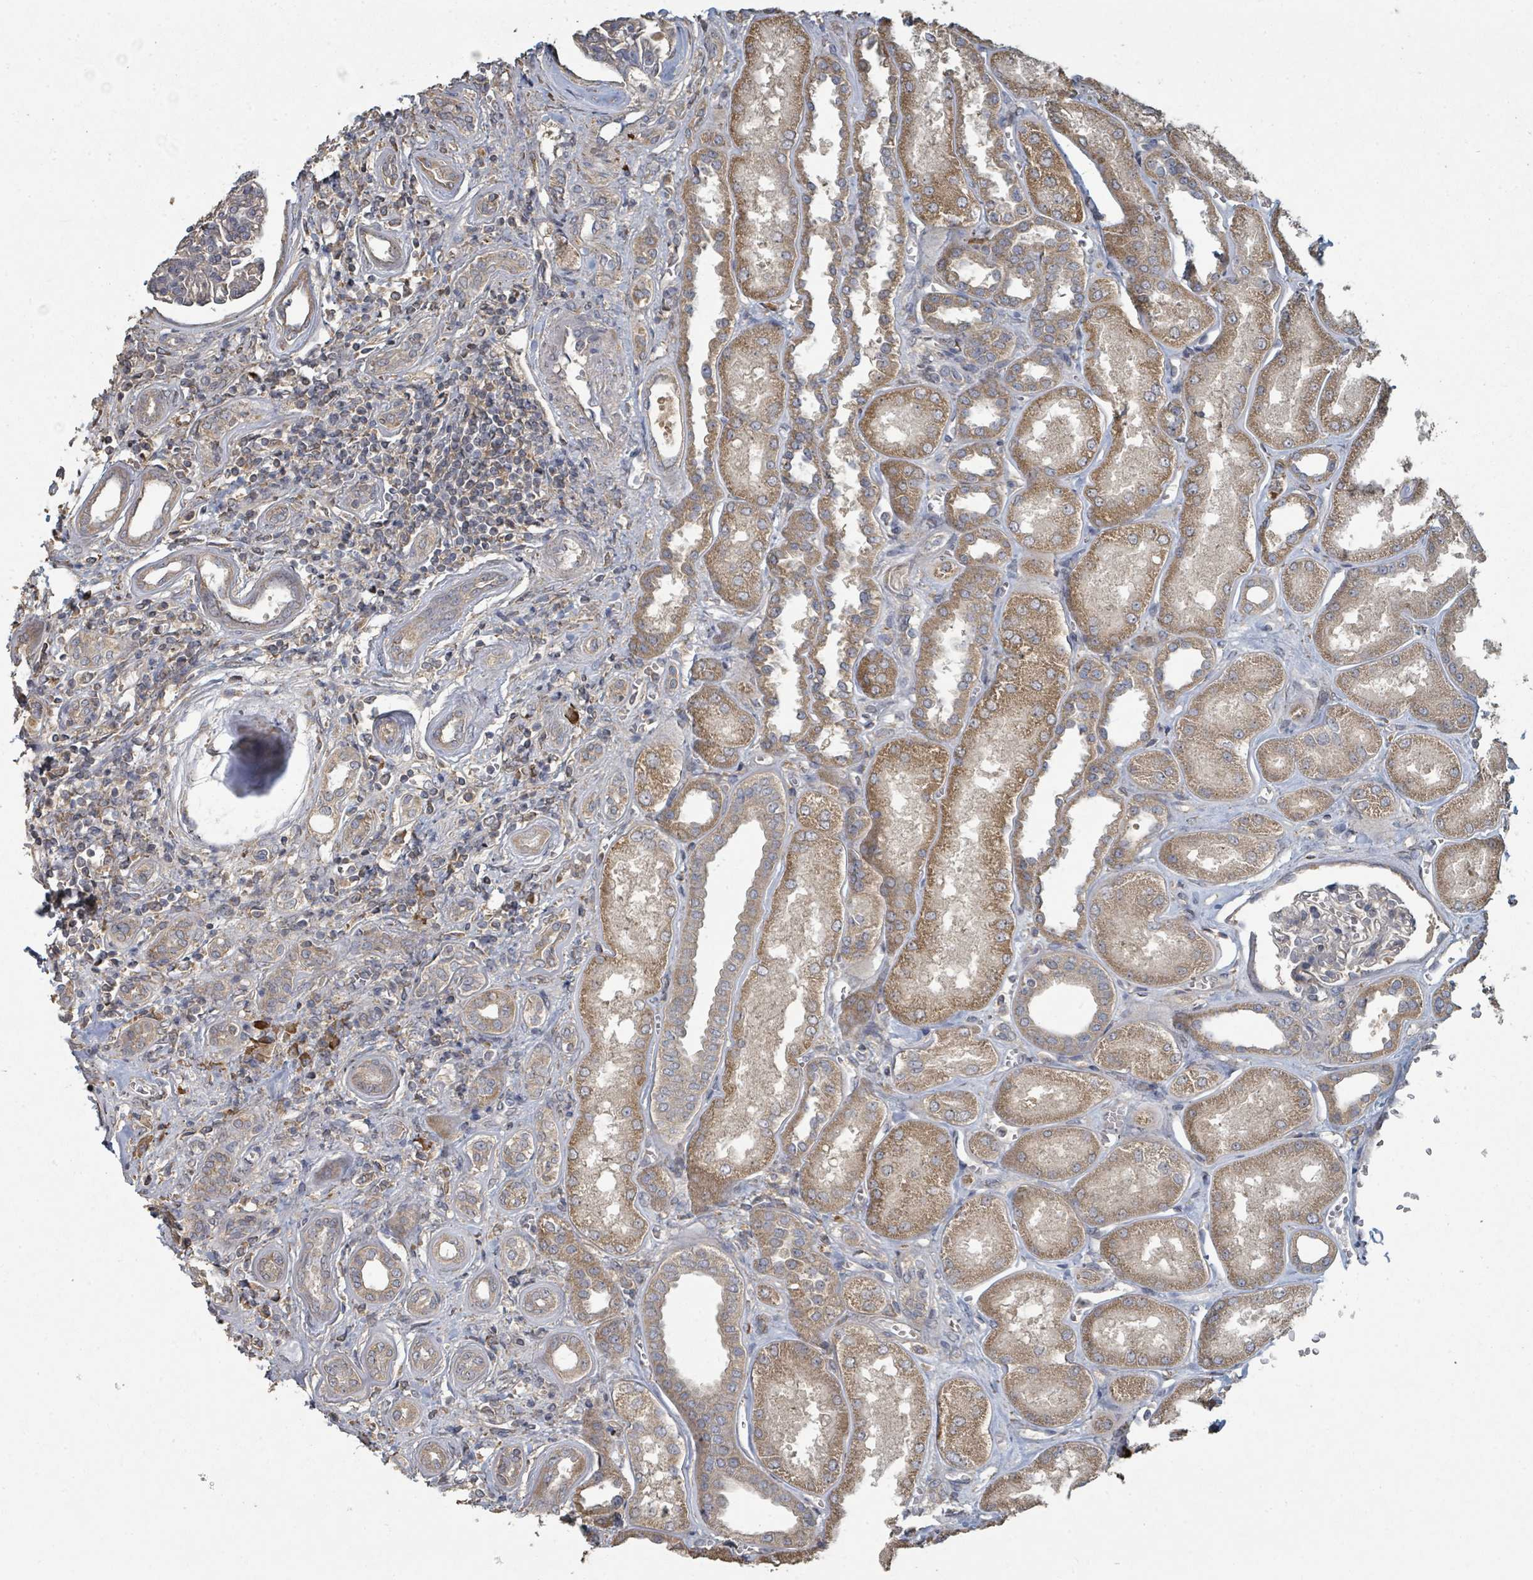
{"staining": {"intensity": "weak", "quantity": "25%-75%", "location": "cytoplasmic/membranous"}, "tissue": "kidney", "cell_type": "Cells in glomeruli", "image_type": "normal", "snomed": [{"axis": "morphology", "description": "Normal tissue, NOS"}, {"axis": "morphology", "description": "Adenocarcinoma, NOS"}, {"axis": "topography", "description": "Kidney"}], "caption": "Immunohistochemistry (IHC) photomicrograph of unremarkable kidney: human kidney stained using IHC displays low levels of weak protein expression localized specifically in the cytoplasmic/membranous of cells in glomeruli, appearing as a cytoplasmic/membranous brown color.", "gene": "WDFY1", "patient": {"sex": "female", "age": 68}}